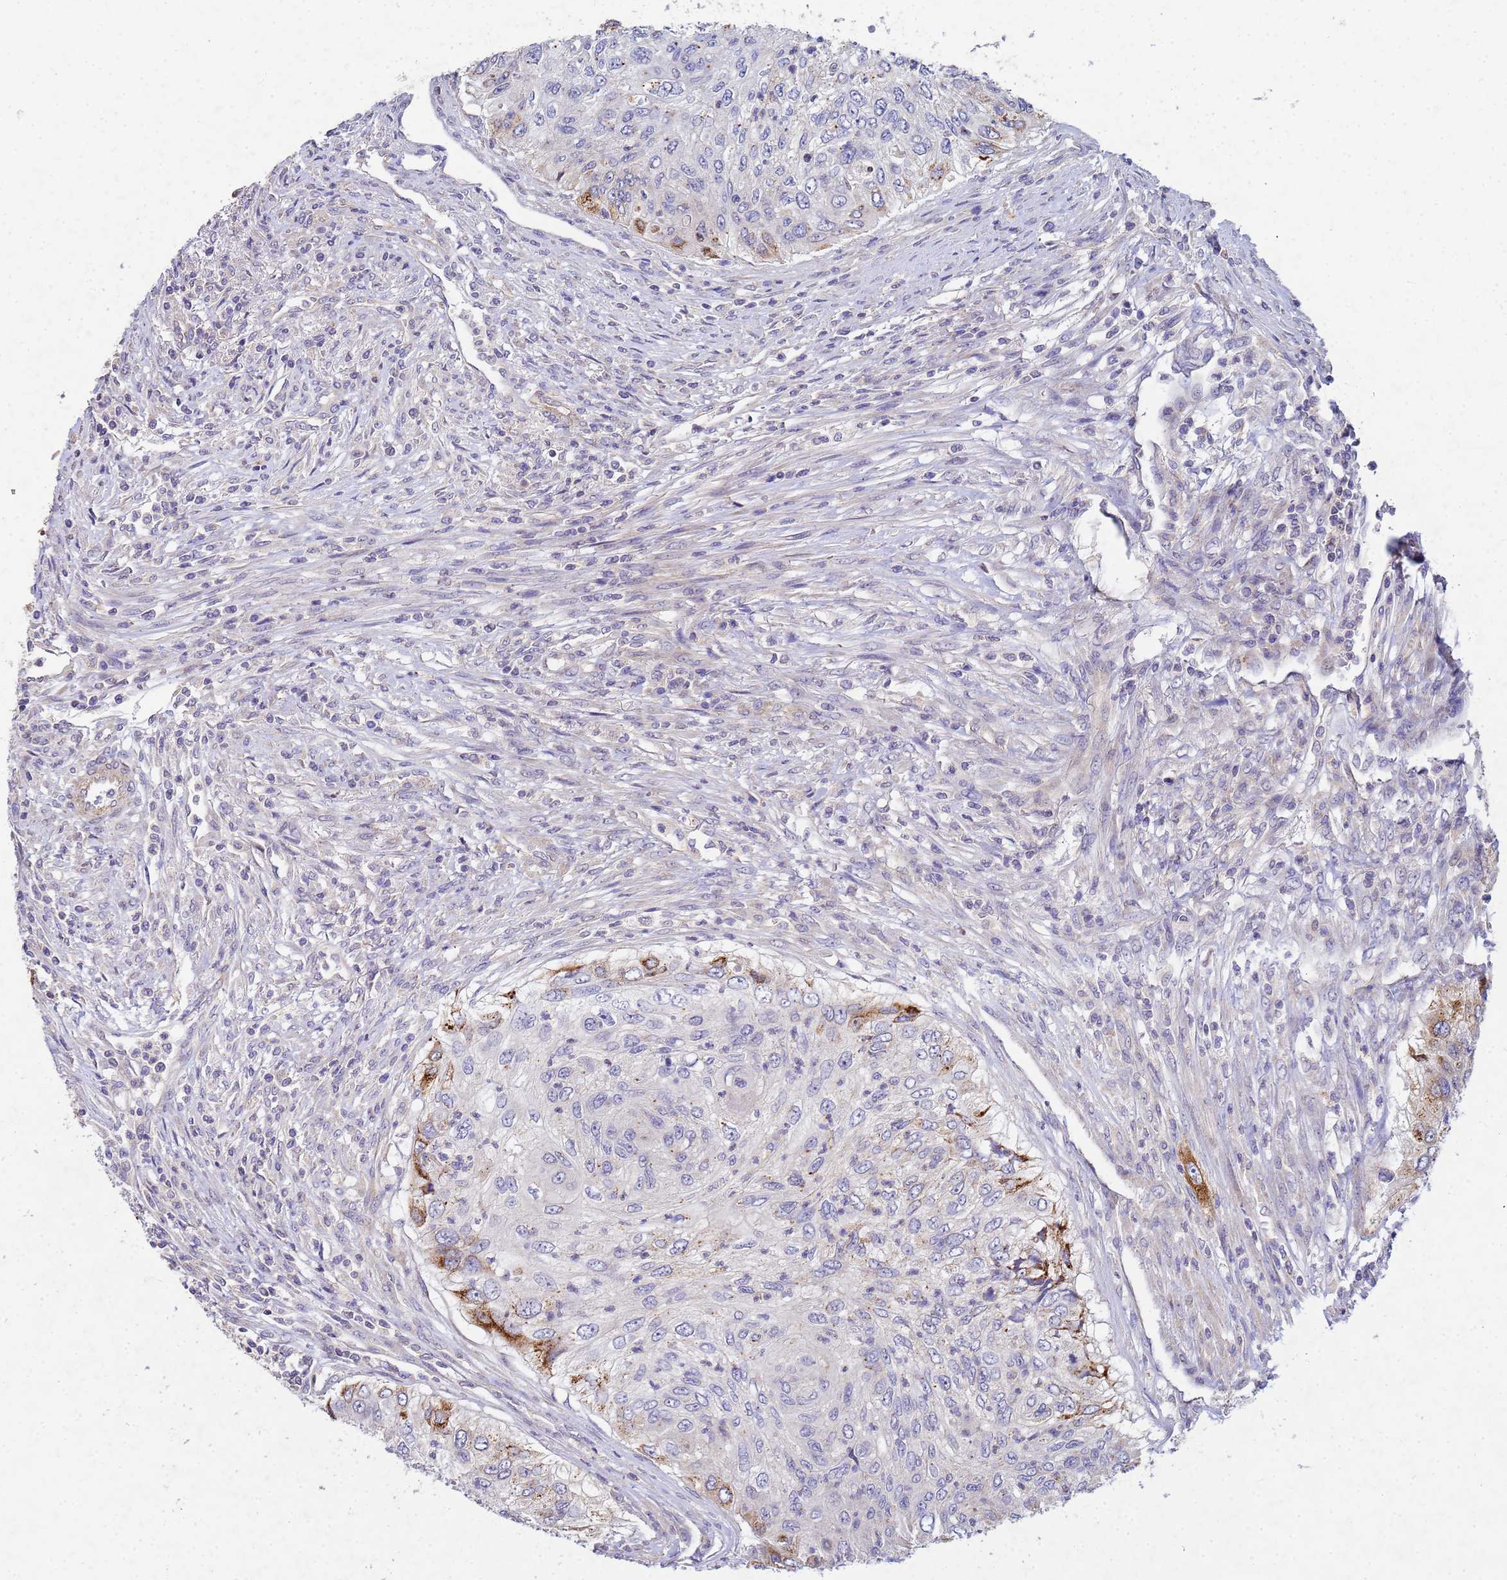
{"staining": {"intensity": "moderate", "quantity": "<25%", "location": "cytoplasmic/membranous"}, "tissue": "urothelial cancer", "cell_type": "Tumor cells", "image_type": "cancer", "snomed": [{"axis": "morphology", "description": "Urothelial carcinoma, High grade"}, {"axis": "topography", "description": "Urinary bladder"}], "caption": "An IHC photomicrograph of neoplastic tissue is shown. Protein staining in brown highlights moderate cytoplasmic/membranous positivity in urothelial carcinoma (high-grade) within tumor cells.", "gene": "CDC34", "patient": {"sex": "female", "age": 60}}